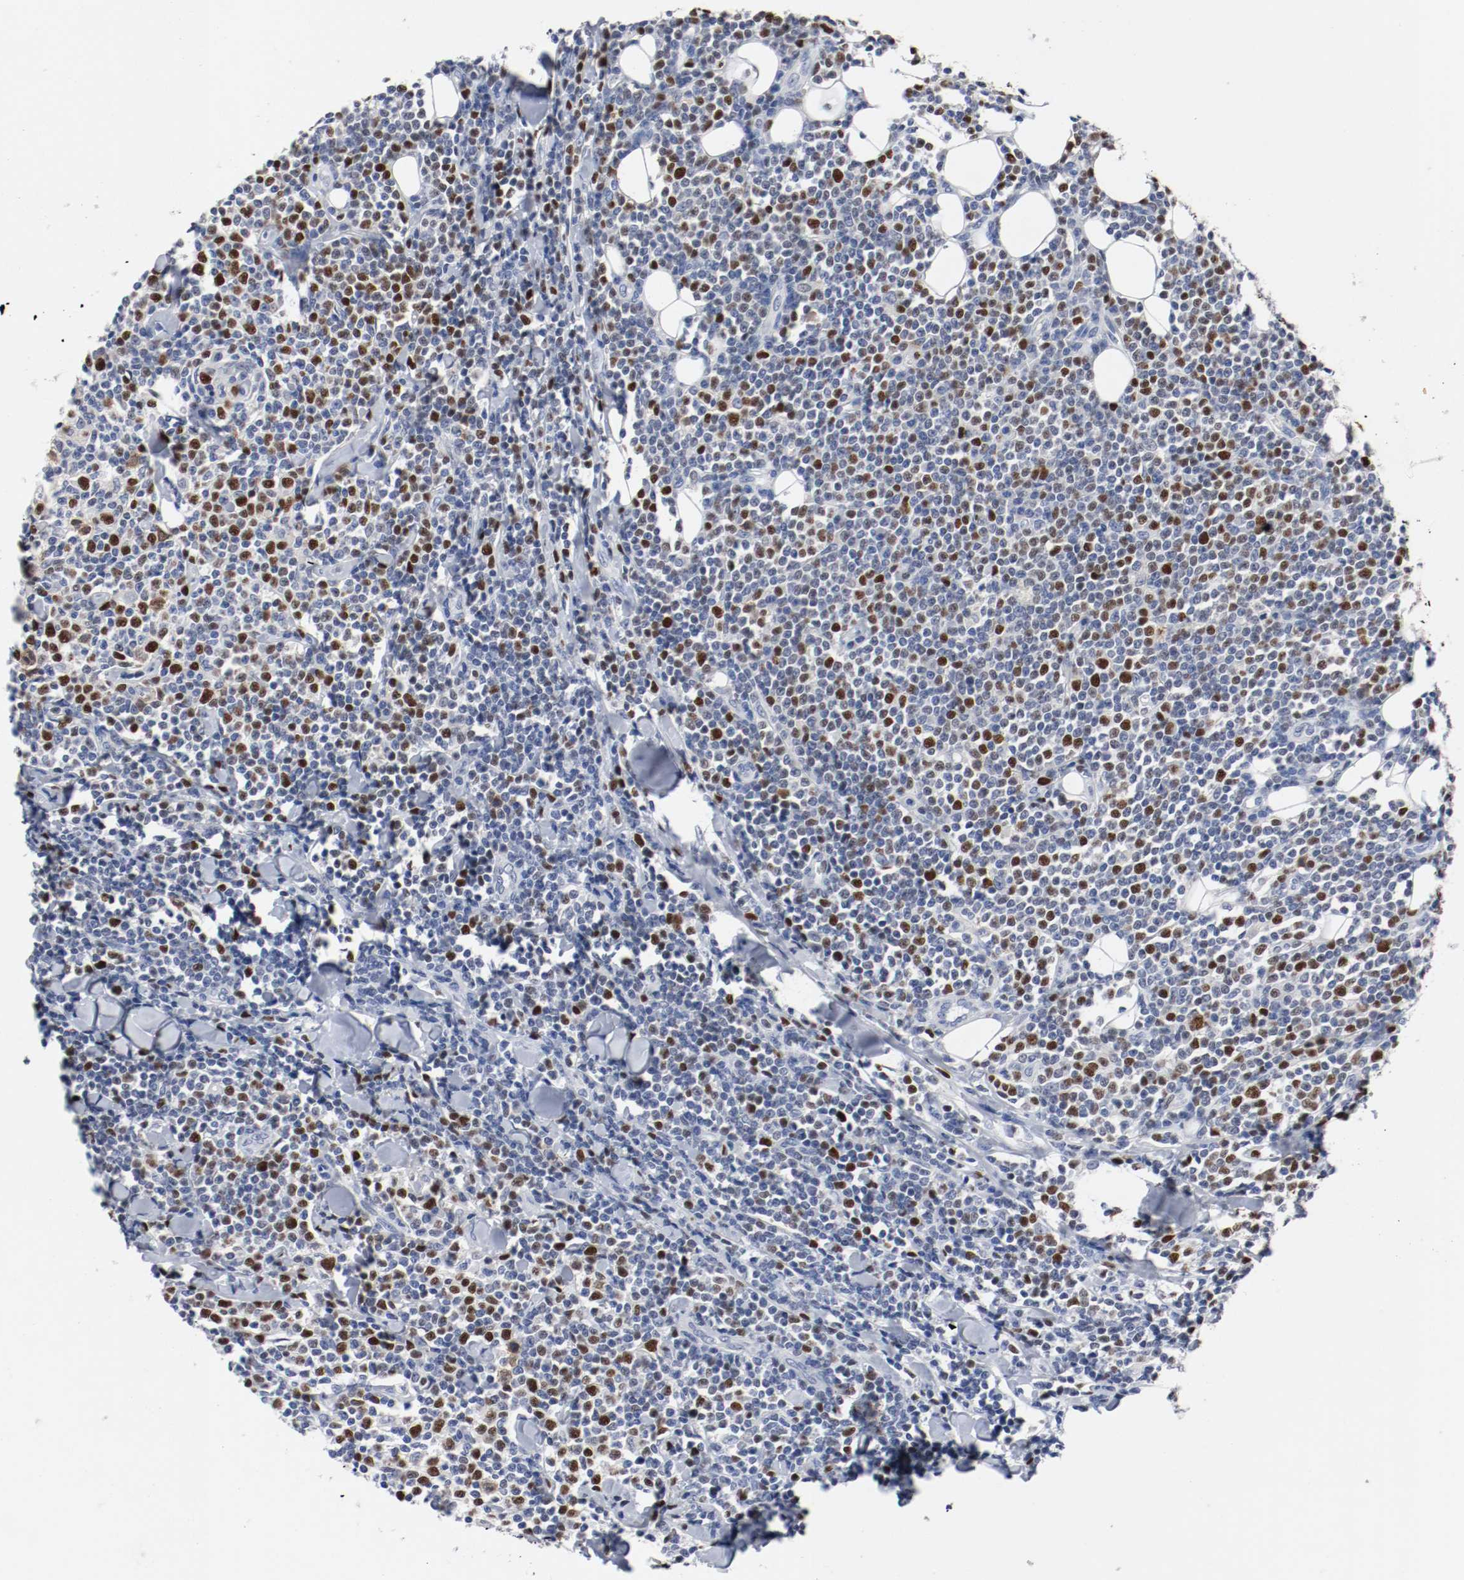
{"staining": {"intensity": "moderate", "quantity": "25%-75%", "location": "nuclear"}, "tissue": "lymphoma", "cell_type": "Tumor cells", "image_type": "cancer", "snomed": [{"axis": "morphology", "description": "Malignant lymphoma, non-Hodgkin's type, Low grade"}, {"axis": "topography", "description": "Soft tissue"}], "caption": "Approximately 25%-75% of tumor cells in human malignant lymphoma, non-Hodgkin's type (low-grade) exhibit moderate nuclear protein staining as visualized by brown immunohistochemical staining.", "gene": "MCM6", "patient": {"sex": "male", "age": 92}}